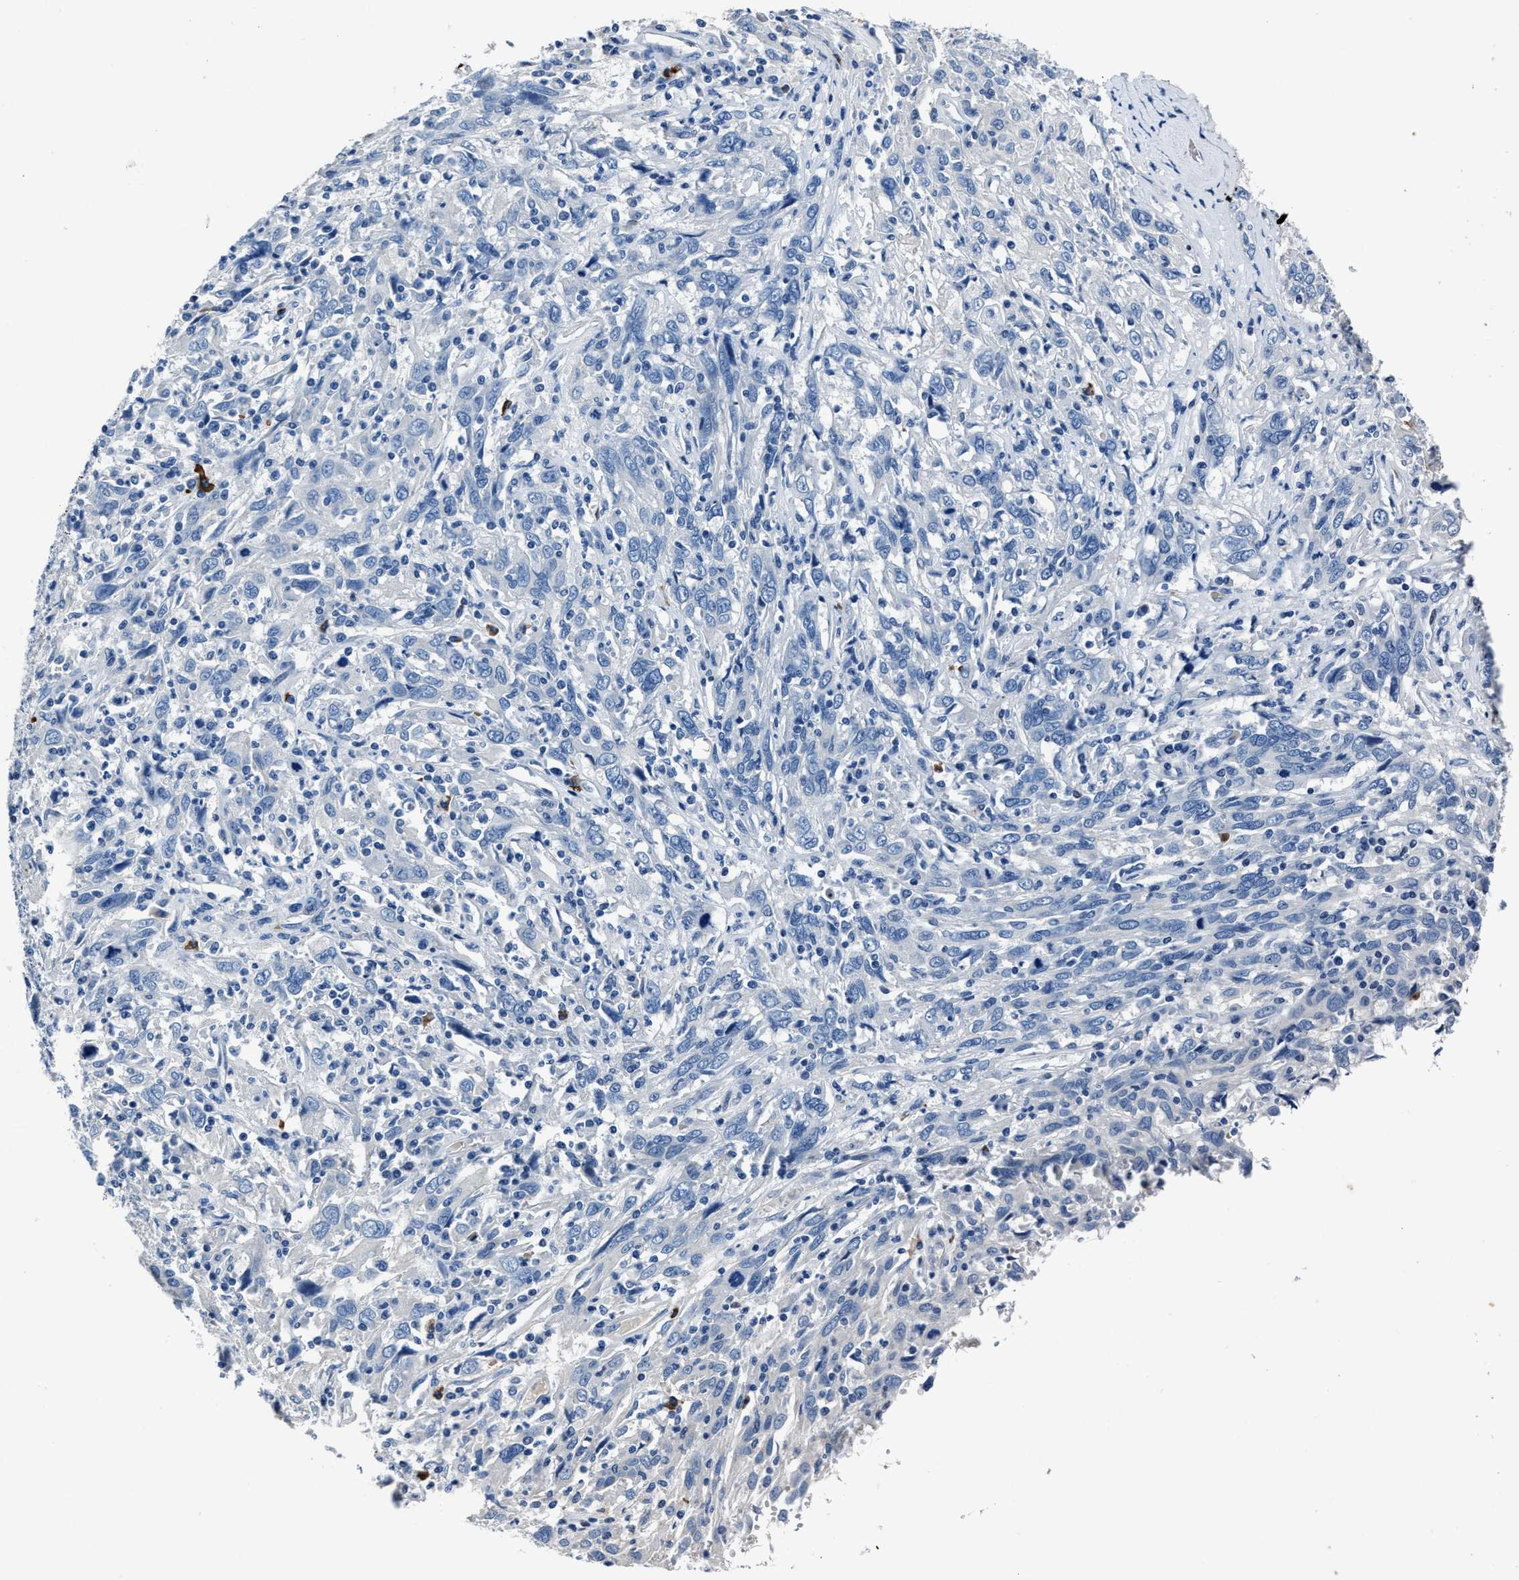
{"staining": {"intensity": "negative", "quantity": "none", "location": "none"}, "tissue": "cervical cancer", "cell_type": "Tumor cells", "image_type": "cancer", "snomed": [{"axis": "morphology", "description": "Squamous cell carcinoma, NOS"}, {"axis": "topography", "description": "Cervix"}], "caption": "Immunohistochemical staining of cervical squamous cell carcinoma reveals no significant staining in tumor cells.", "gene": "NACAD", "patient": {"sex": "female", "age": 46}}